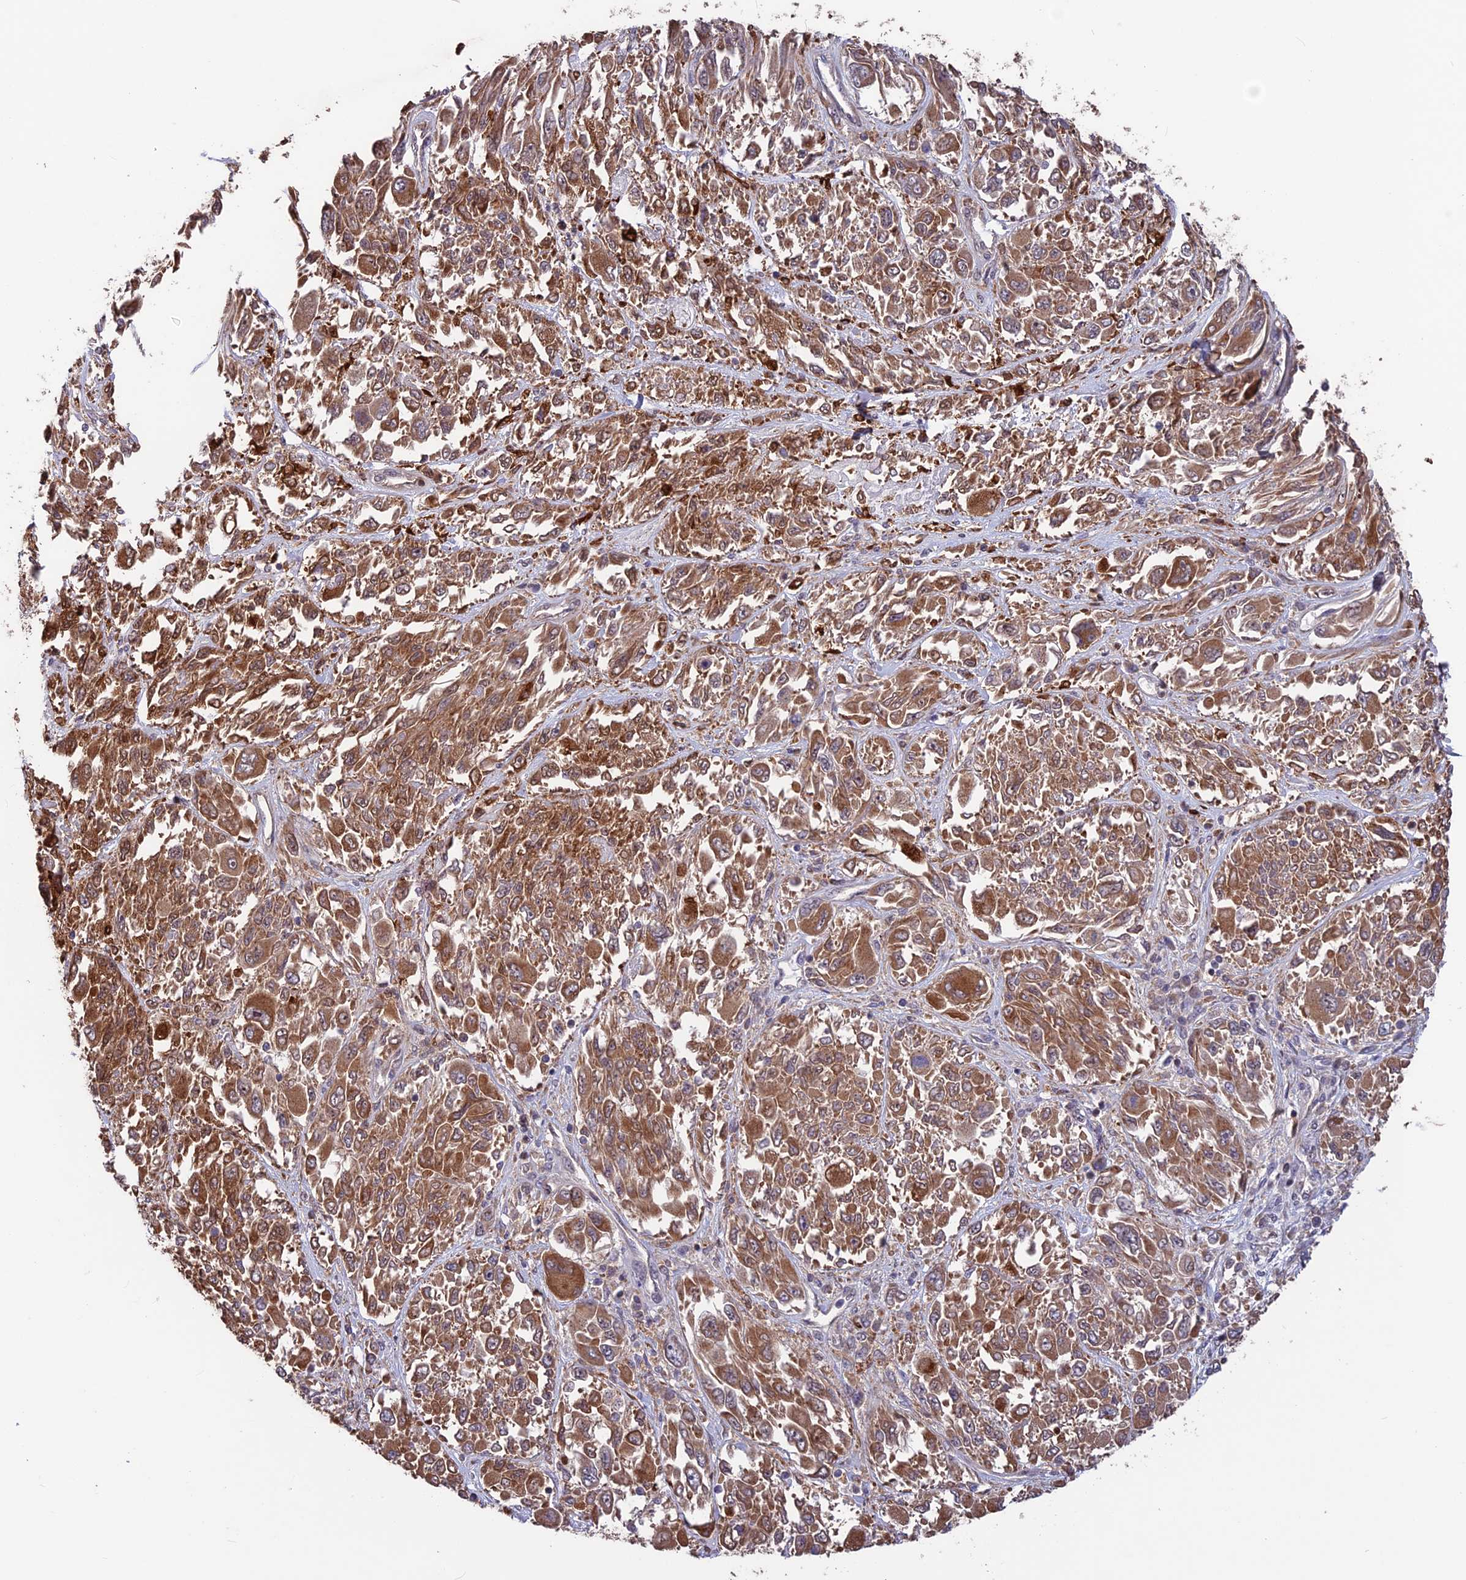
{"staining": {"intensity": "moderate", "quantity": ">75%", "location": "cytoplasmic/membranous"}, "tissue": "melanoma", "cell_type": "Tumor cells", "image_type": "cancer", "snomed": [{"axis": "morphology", "description": "Malignant melanoma, NOS"}, {"axis": "topography", "description": "Skin"}], "caption": "Immunohistochemical staining of malignant melanoma reveals moderate cytoplasmic/membranous protein expression in approximately >75% of tumor cells.", "gene": "MAST2", "patient": {"sex": "female", "age": 91}}